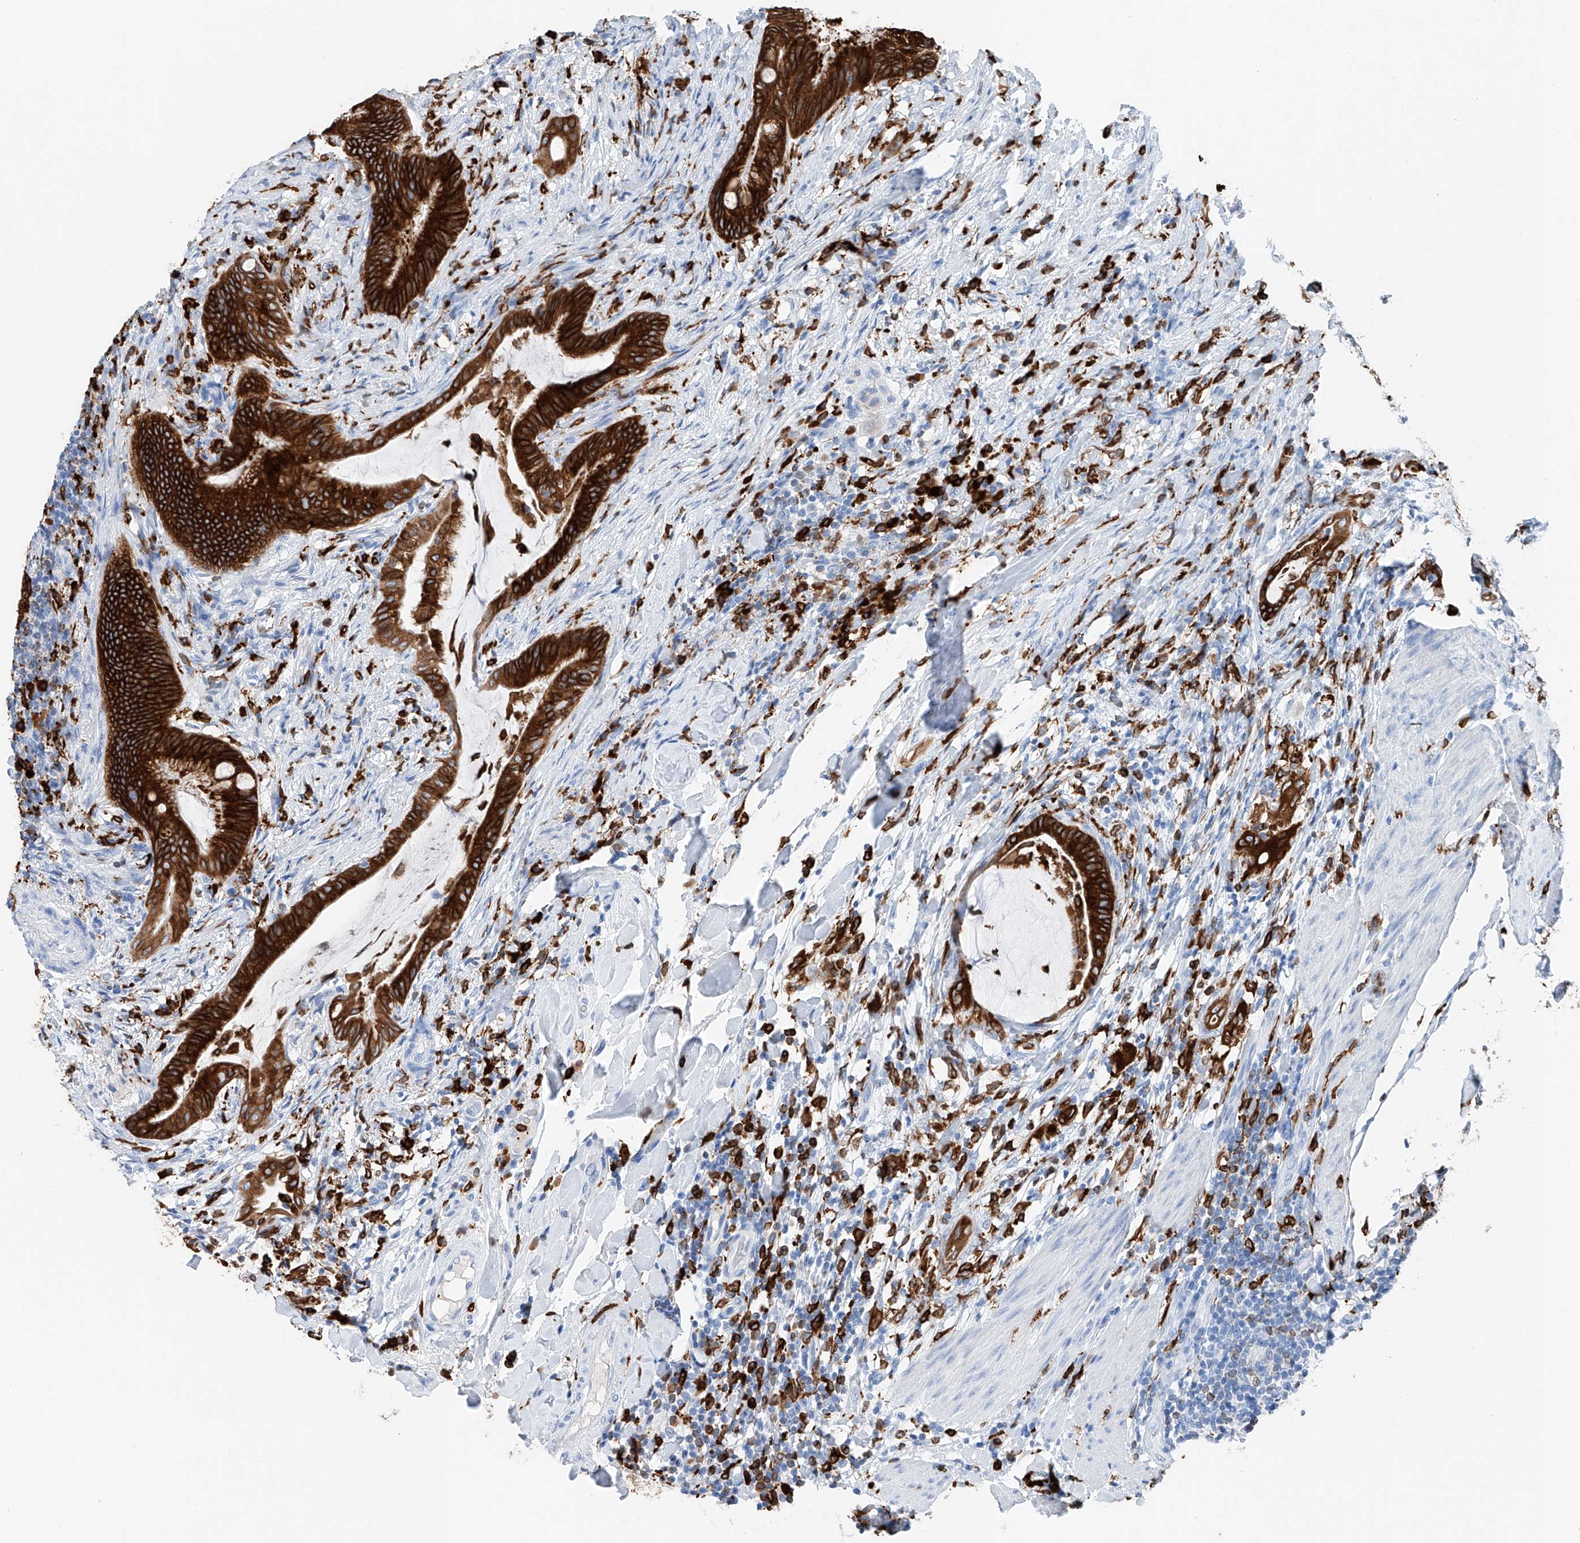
{"staining": {"intensity": "strong", "quantity": ">75%", "location": "cytoplasmic/membranous"}, "tissue": "colorectal cancer", "cell_type": "Tumor cells", "image_type": "cancer", "snomed": [{"axis": "morphology", "description": "Adenocarcinoma, NOS"}, {"axis": "topography", "description": "Colon"}], "caption": "Strong cytoplasmic/membranous expression for a protein is appreciated in about >75% of tumor cells of colorectal cancer (adenocarcinoma) using IHC.", "gene": "TBXAS1", "patient": {"sex": "female", "age": 66}}